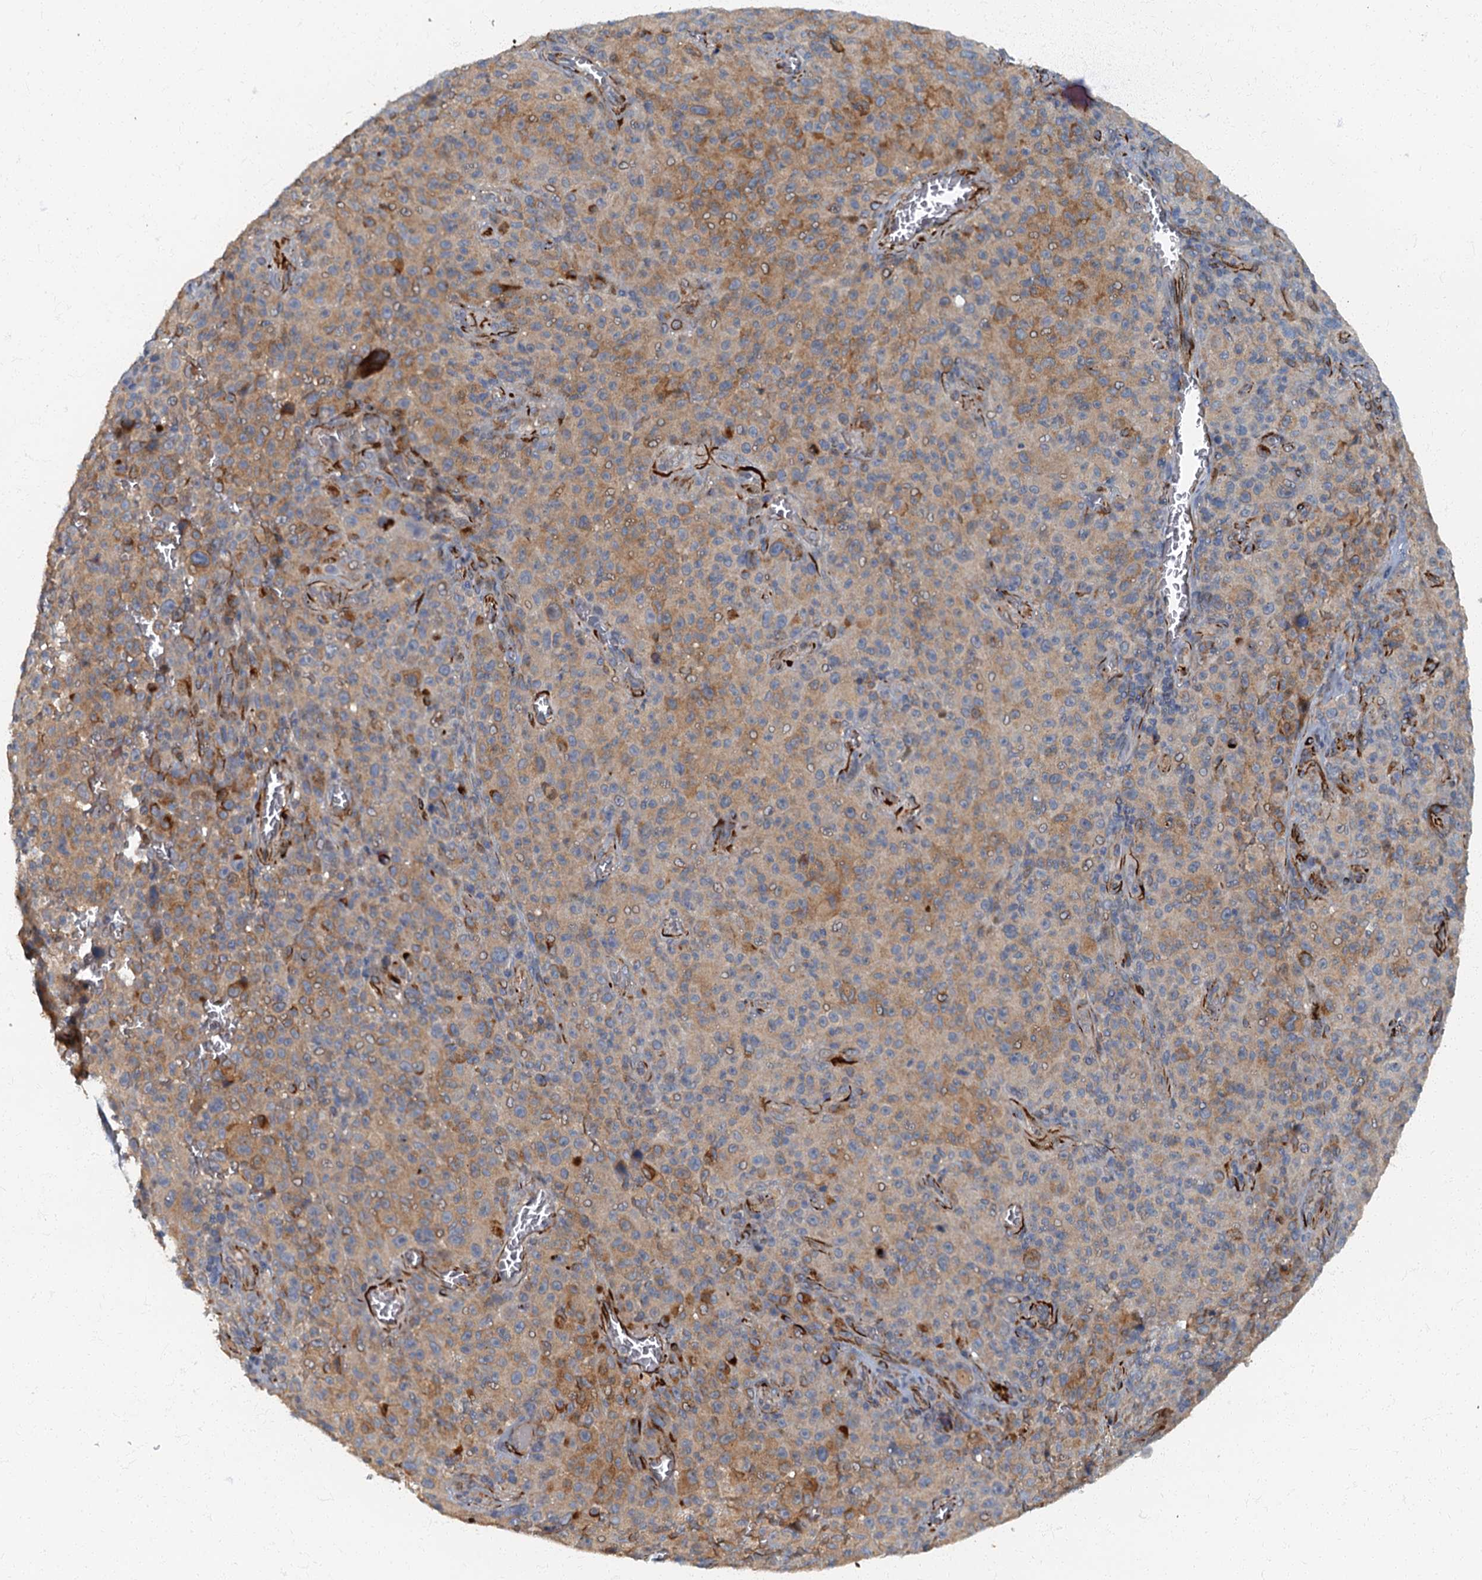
{"staining": {"intensity": "moderate", "quantity": "25%-75%", "location": "cytoplasmic/membranous"}, "tissue": "melanoma", "cell_type": "Tumor cells", "image_type": "cancer", "snomed": [{"axis": "morphology", "description": "Malignant melanoma, NOS"}, {"axis": "topography", "description": "Skin"}], "caption": "High-power microscopy captured an IHC histopathology image of malignant melanoma, revealing moderate cytoplasmic/membranous positivity in approximately 25%-75% of tumor cells.", "gene": "ARL11", "patient": {"sex": "female", "age": 82}}